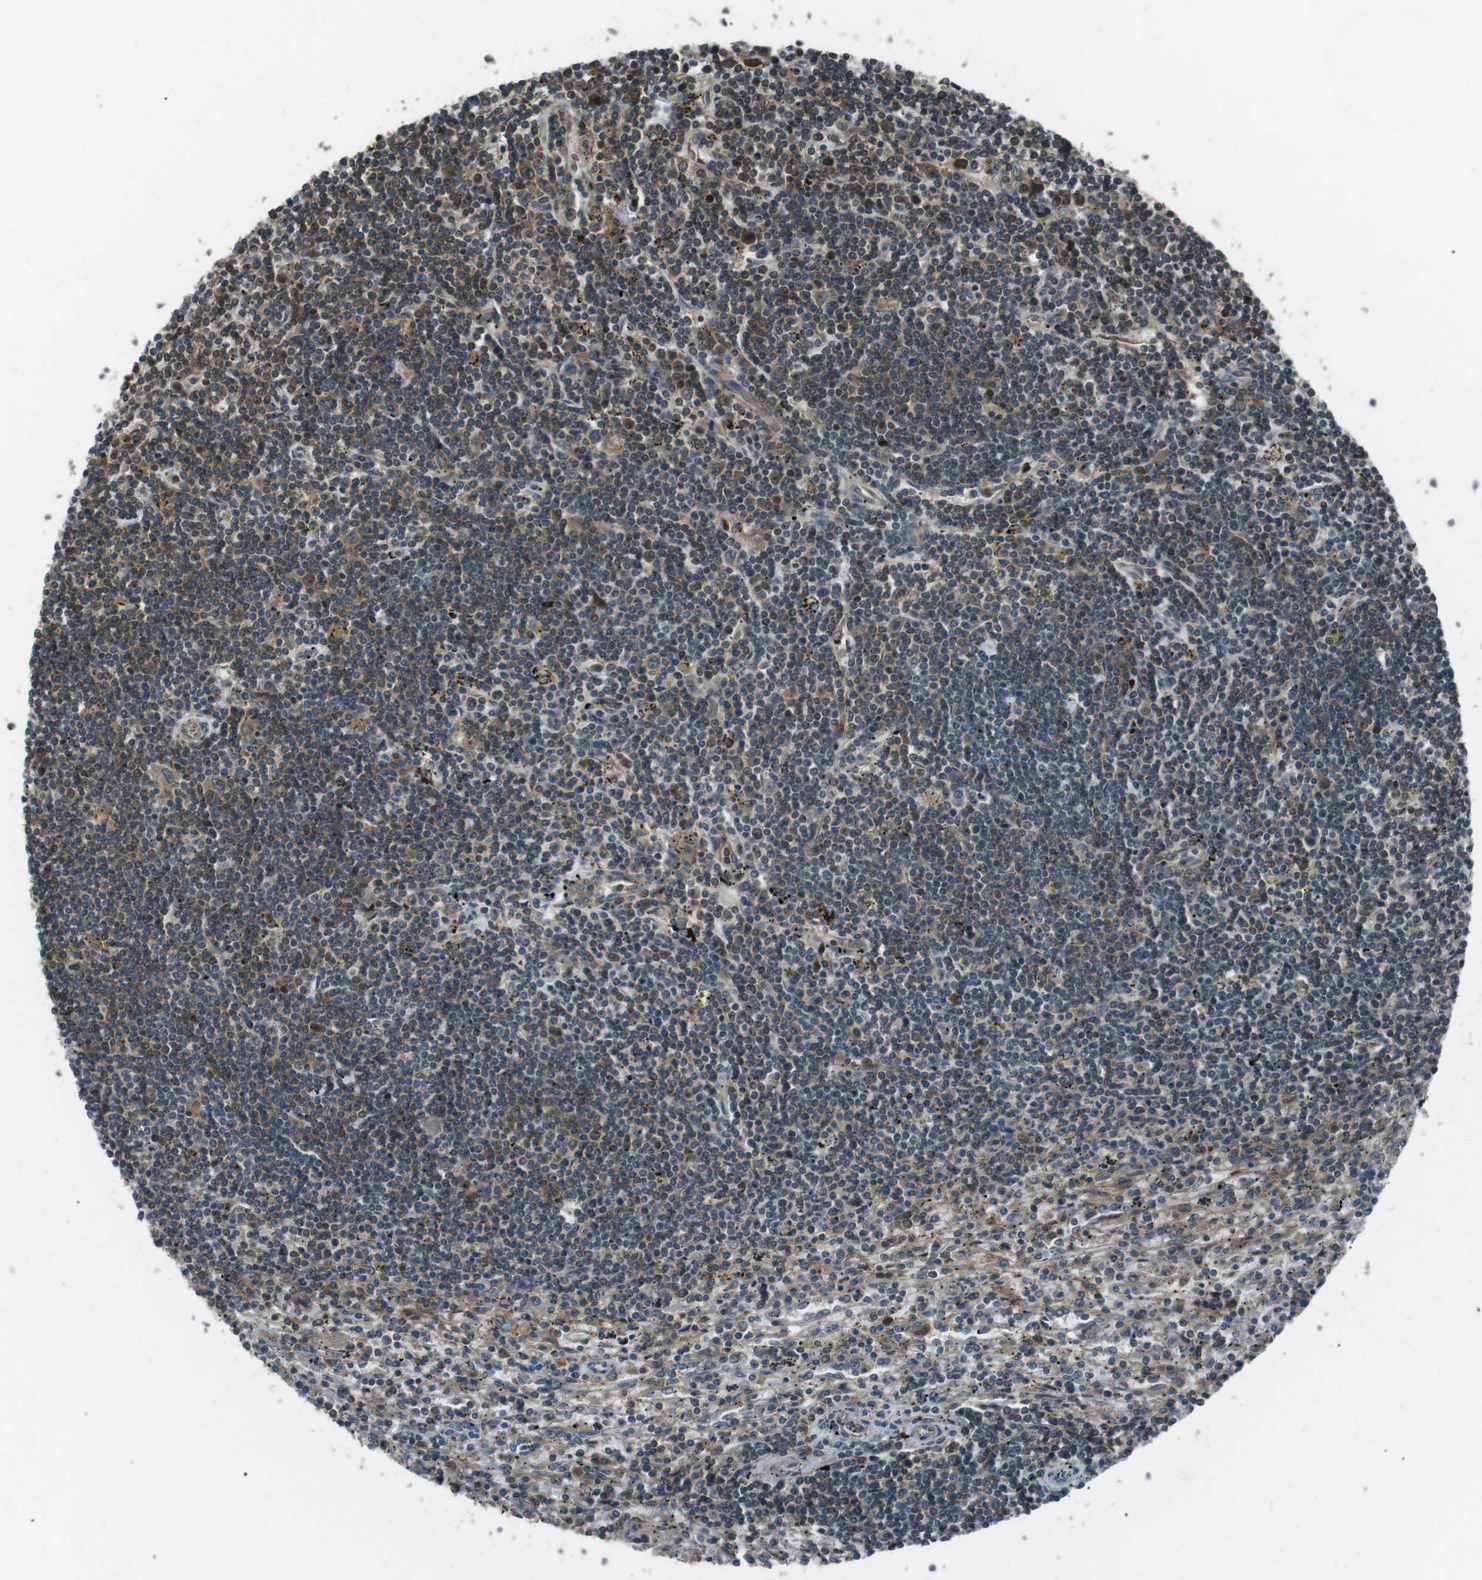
{"staining": {"intensity": "moderate", "quantity": "25%-75%", "location": "cytoplasmic/membranous"}, "tissue": "lymphoma", "cell_type": "Tumor cells", "image_type": "cancer", "snomed": [{"axis": "morphology", "description": "Malignant lymphoma, non-Hodgkin's type, Low grade"}, {"axis": "topography", "description": "Spleen"}], "caption": "Immunohistochemical staining of human low-grade malignant lymphoma, non-Hodgkin's type shows medium levels of moderate cytoplasmic/membranous positivity in approximately 25%-75% of tumor cells.", "gene": "GPR161", "patient": {"sex": "male", "age": 76}}